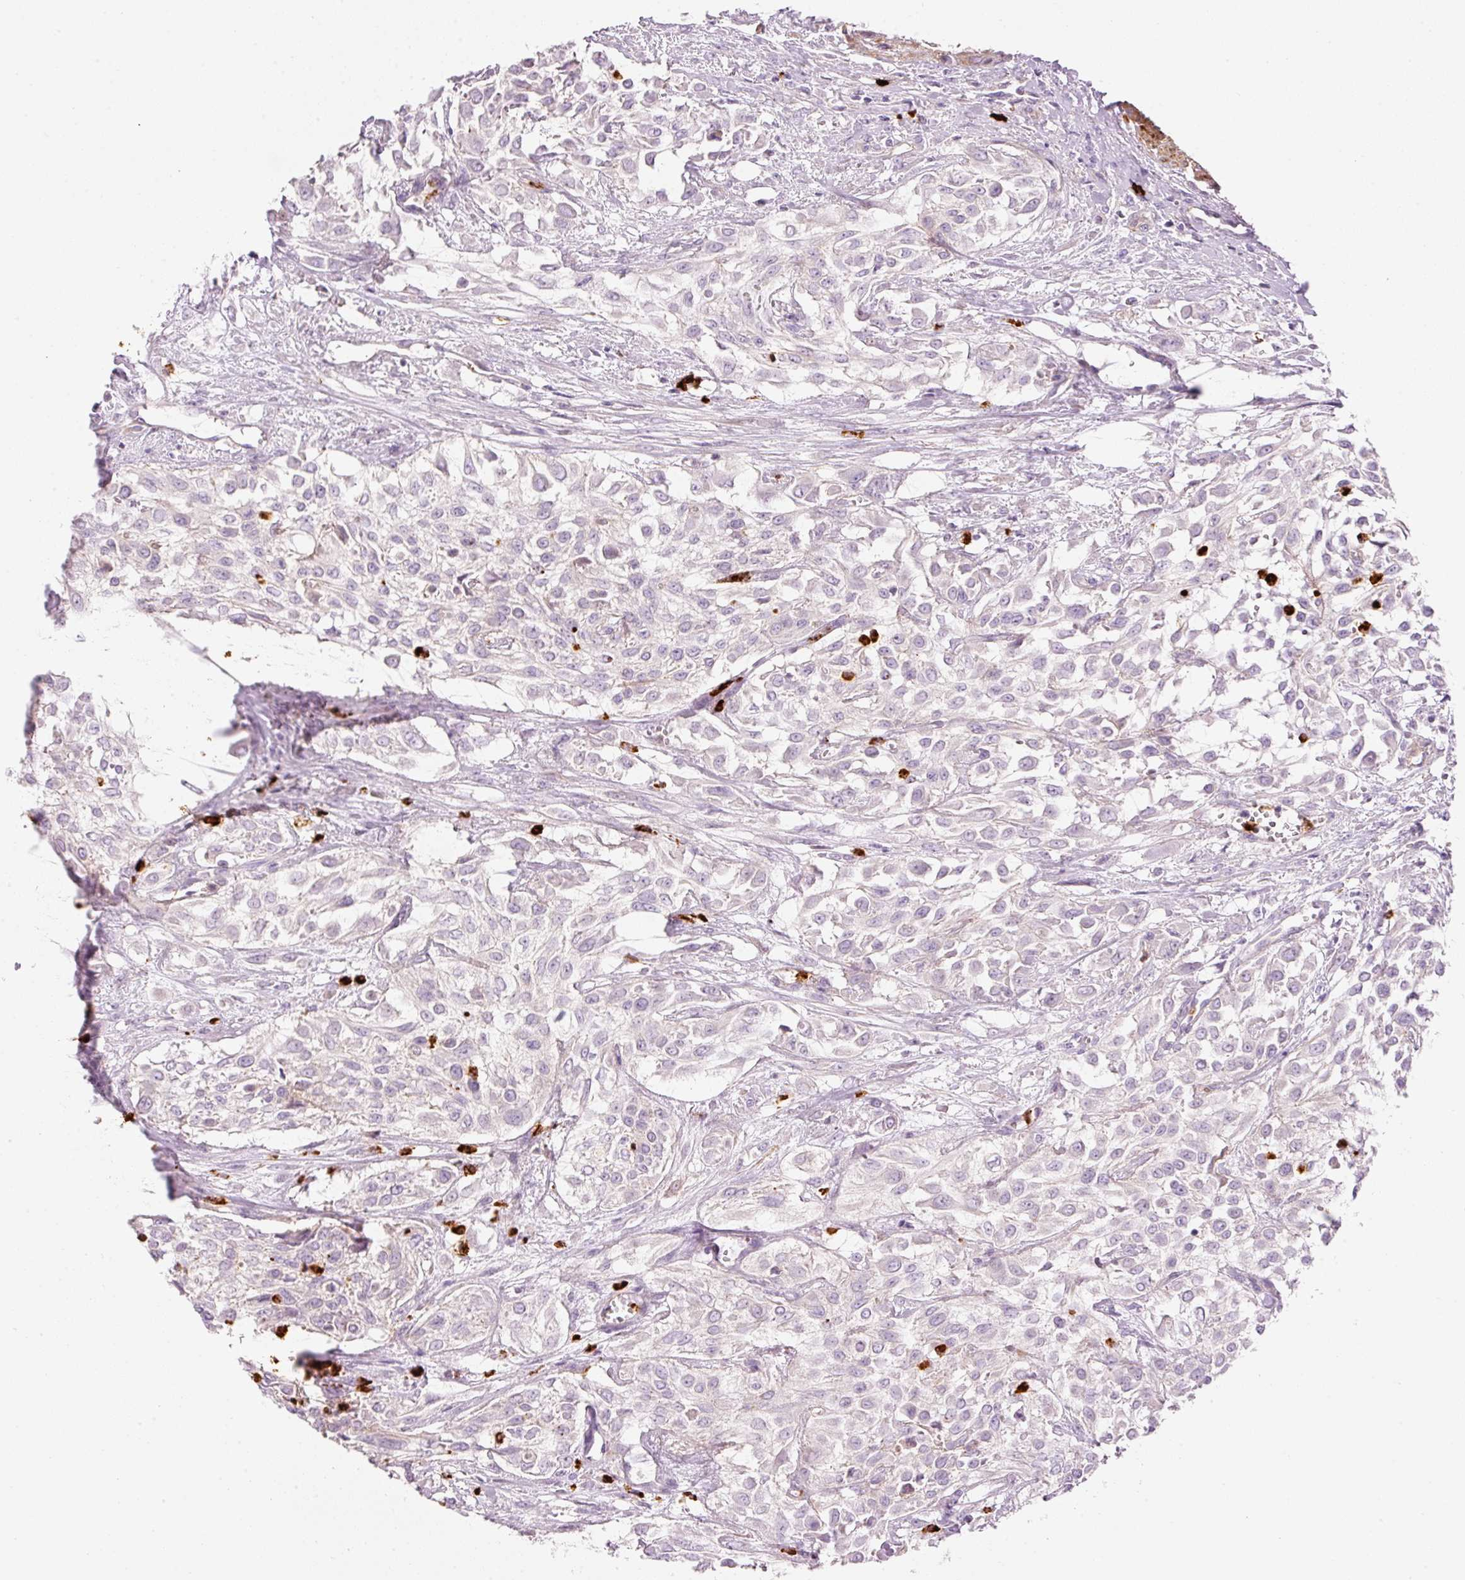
{"staining": {"intensity": "negative", "quantity": "none", "location": "none"}, "tissue": "urothelial cancer", "cell_type": "Tumor cells", "image_type": "cancer", "snomed": [{"axis": "morphology", "description": "Urothelial carcinoma, High grade"}, {"axis": "topography", "description": "Urinary bladder"}], "caption": "DAB (3,3'-diaminobenzidine) immunohistochemical staining of human urothelial carcinoma (high-grade) demonstrates no significant expression in tumor cells. (DAB IHC visualized using brightfield microscopy, high magnification).", "gene": "MAP3K3", "patient": {"sex": "male", "age": 57}}